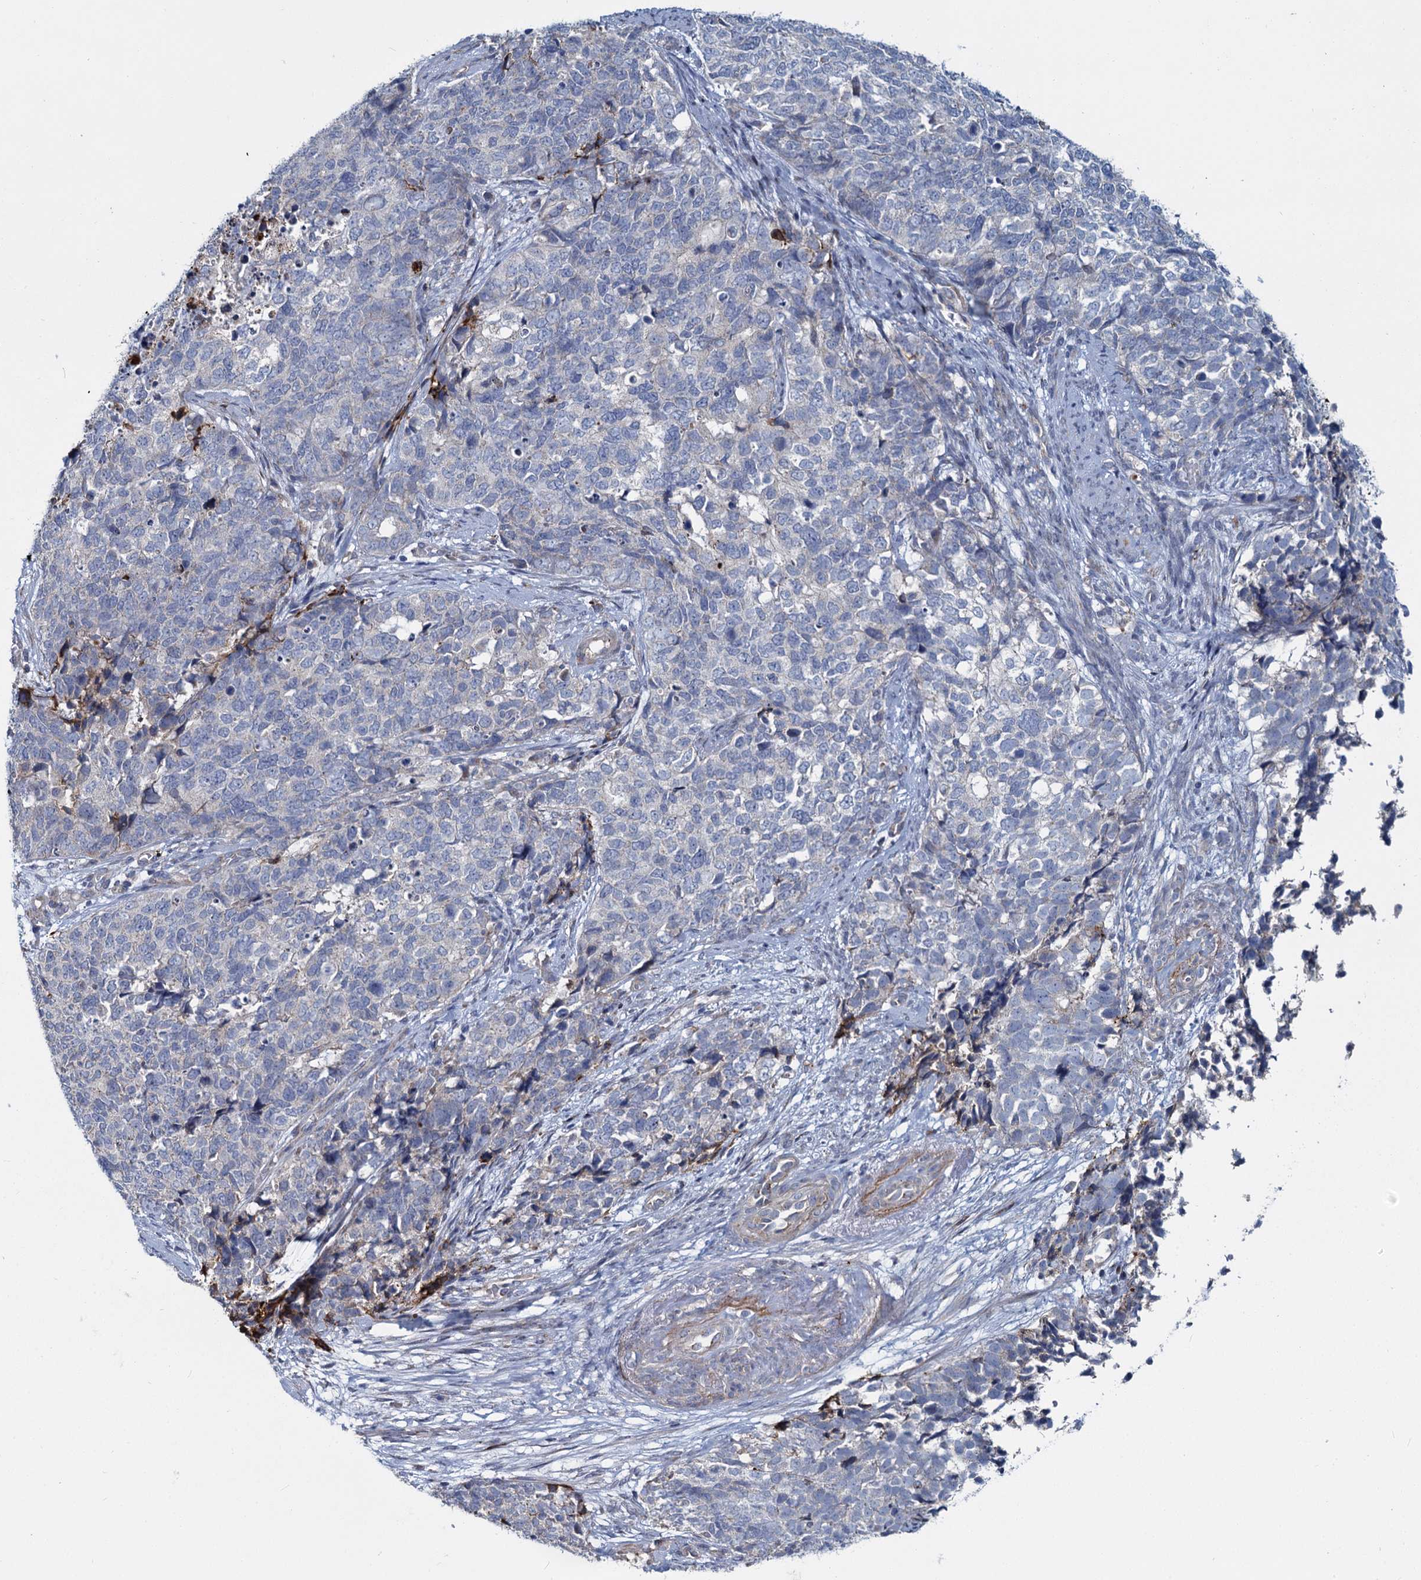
{"staining": {"intensity": "negative", "quantity": "none", "location": "none"}, "tissue": "cervical cancer", "cell_type": "Tumor cells", "image_type": "cancer", "snomed": [{"axis": "morphology", "description": "Squamous cell carcinoma, NOS"}, {"axis": "topography", "description": "Cervix"}], "caption": "Immunohistochemical staining of cervical squamous cell carcinoma shows no significant positivity in tumor cells. (DAB (3,3'-diaminobenzidine) immunohistochemistry, high magnification).", "gene": "DCUN1D2", "patient": {"sex": "female", "age": 63}}